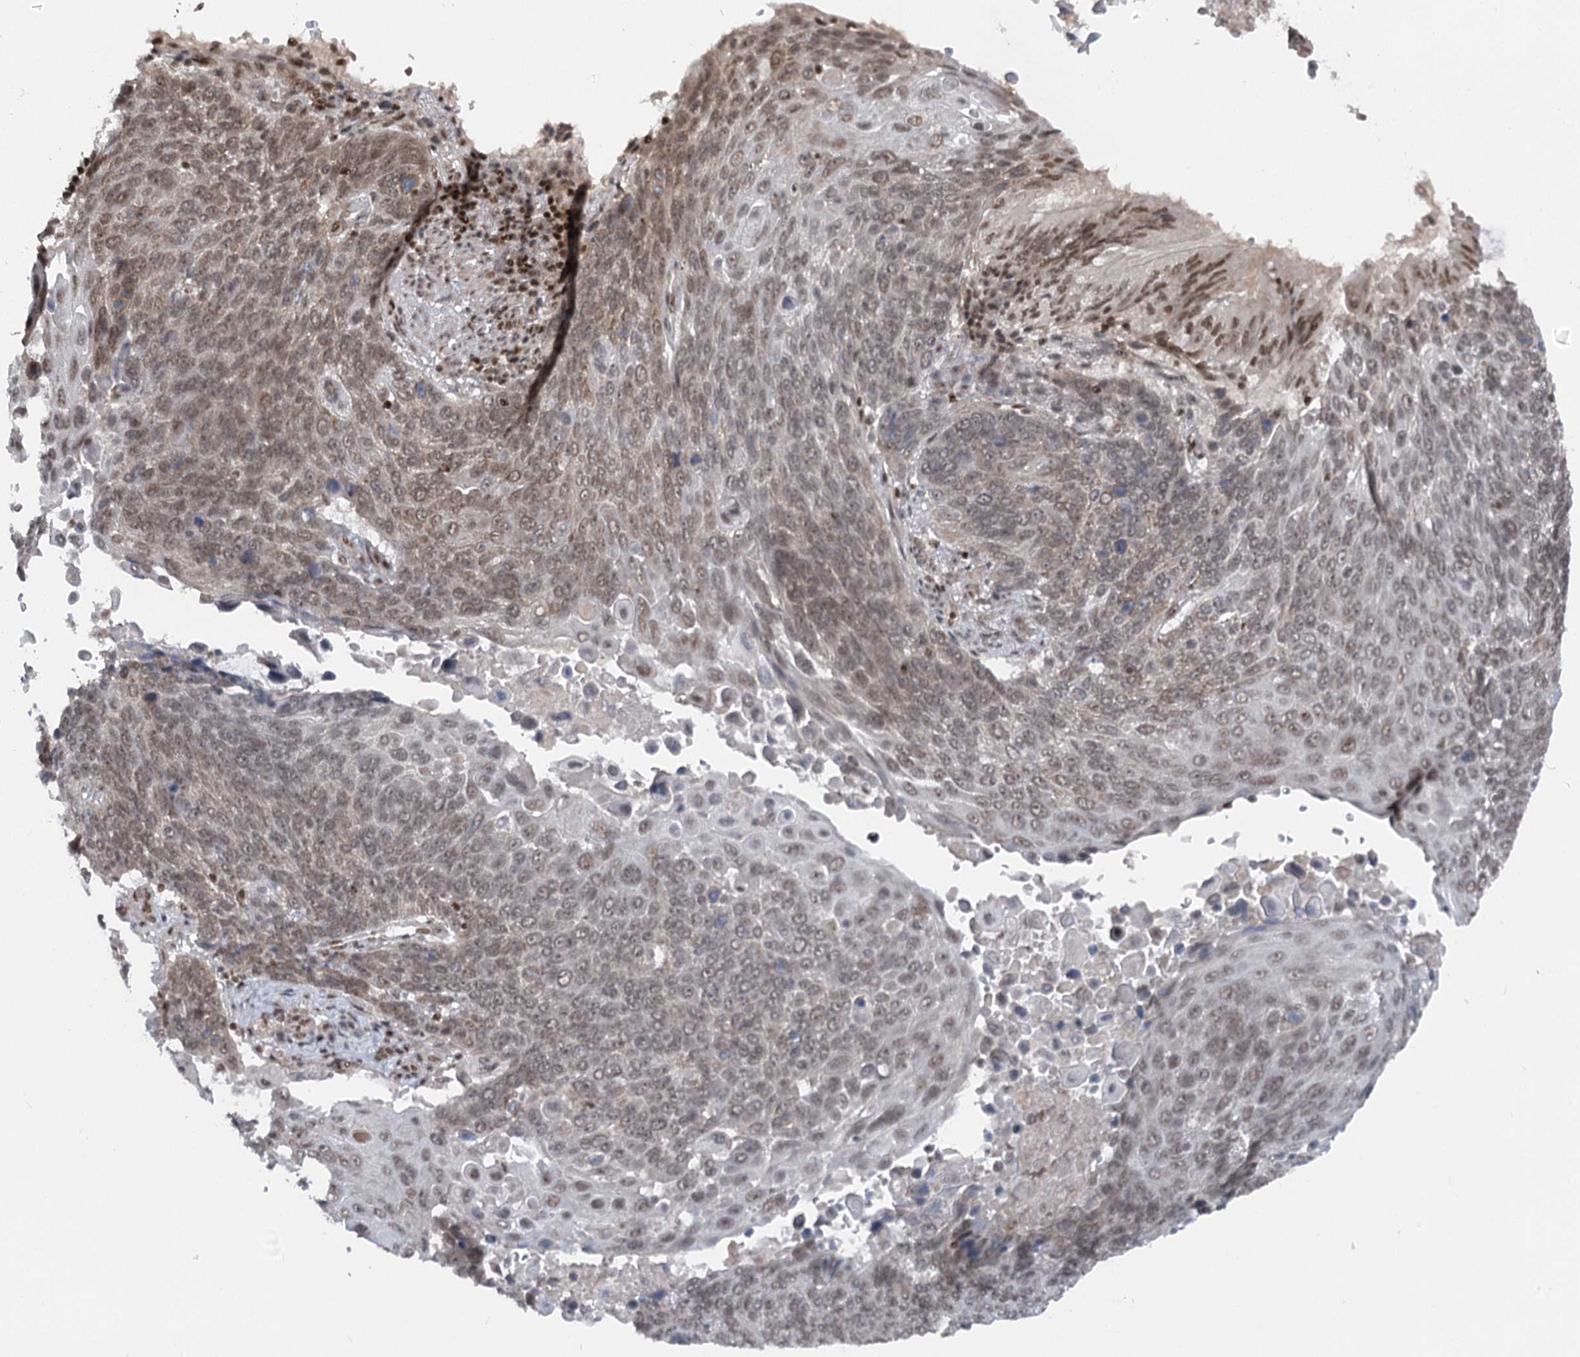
{"staining": {"intensity": "moderate", "quantity": ">75%", "location": "nuclear"}, "tissue": "lung cancer", "cell_type": "Tumor cells", "image_type": "cancer", "snomed": [{"axis": "morphology", "description": "Squamous cell carcinoma, NOS"}, {"axis": "topography", "description": "Lung"}], "caption": "Squamous cell carcinoma (lung) tissue demonstrates moderate nuclear positivity in about >75% of tumor cells", "gene": "CGGBP1", "patient": {"sex": "male", "age": 66}}